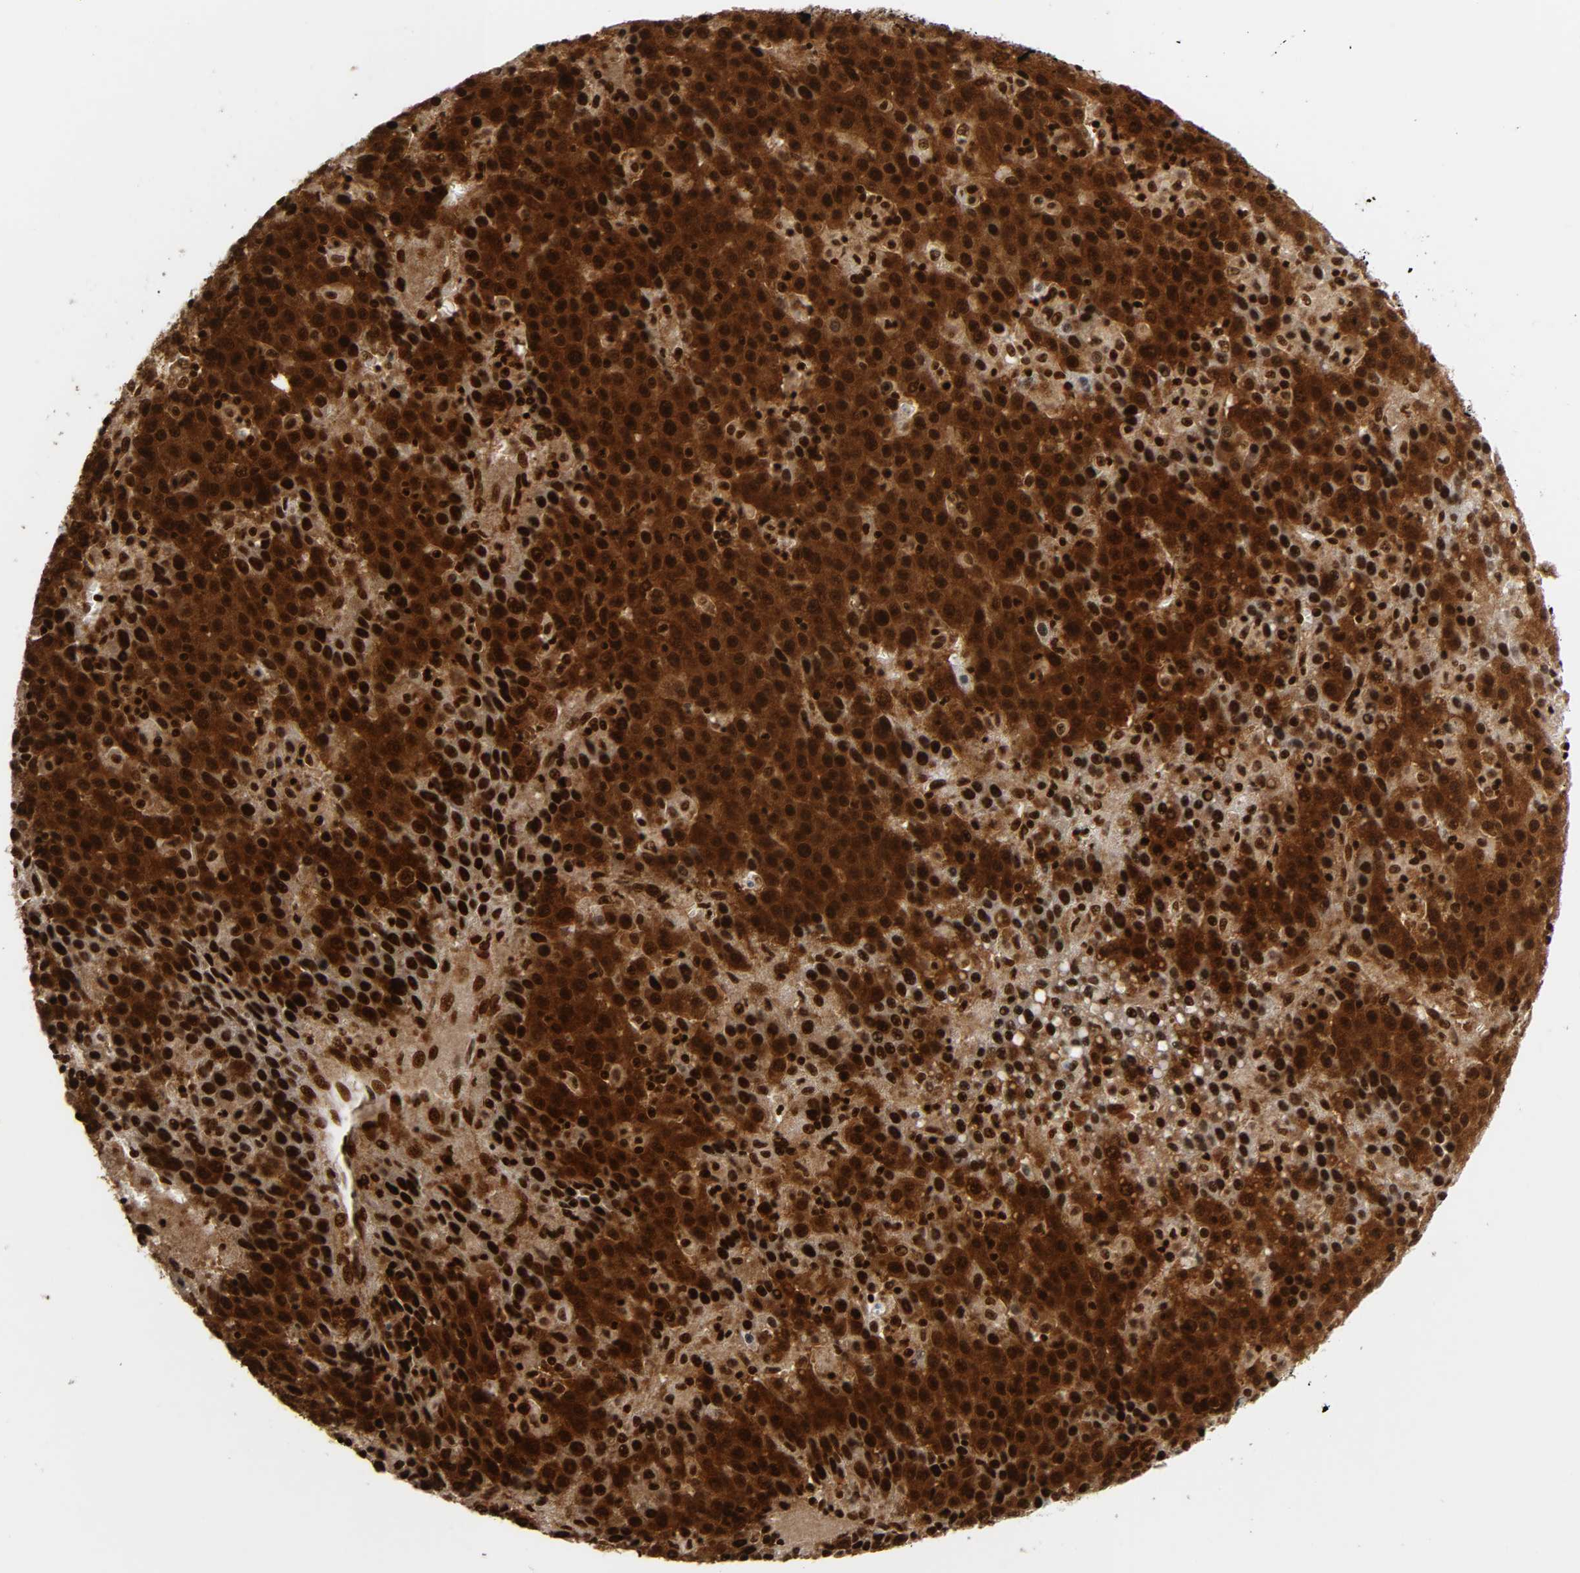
{"staining": {"intensity": "strong", "quantity": ">75%", "location": "cytoplasmic/membranous,nuclear"}, "tissue": "liver cancer", "cell_type": "Tumor cells", "image_type": "cancer", "snomed": [{"axis": "morphology", "description": "Carcinoma, Hepatocellular, NOS"}, {"axis": "topography", "description": "Liver"}], "caption": "Liver cancer (hepatocellular carcinoma) stained with a protein marker displays strong staining in tumor cells.", "gene": "NFYB", "patient": {"sex": "female", "age": 53}}